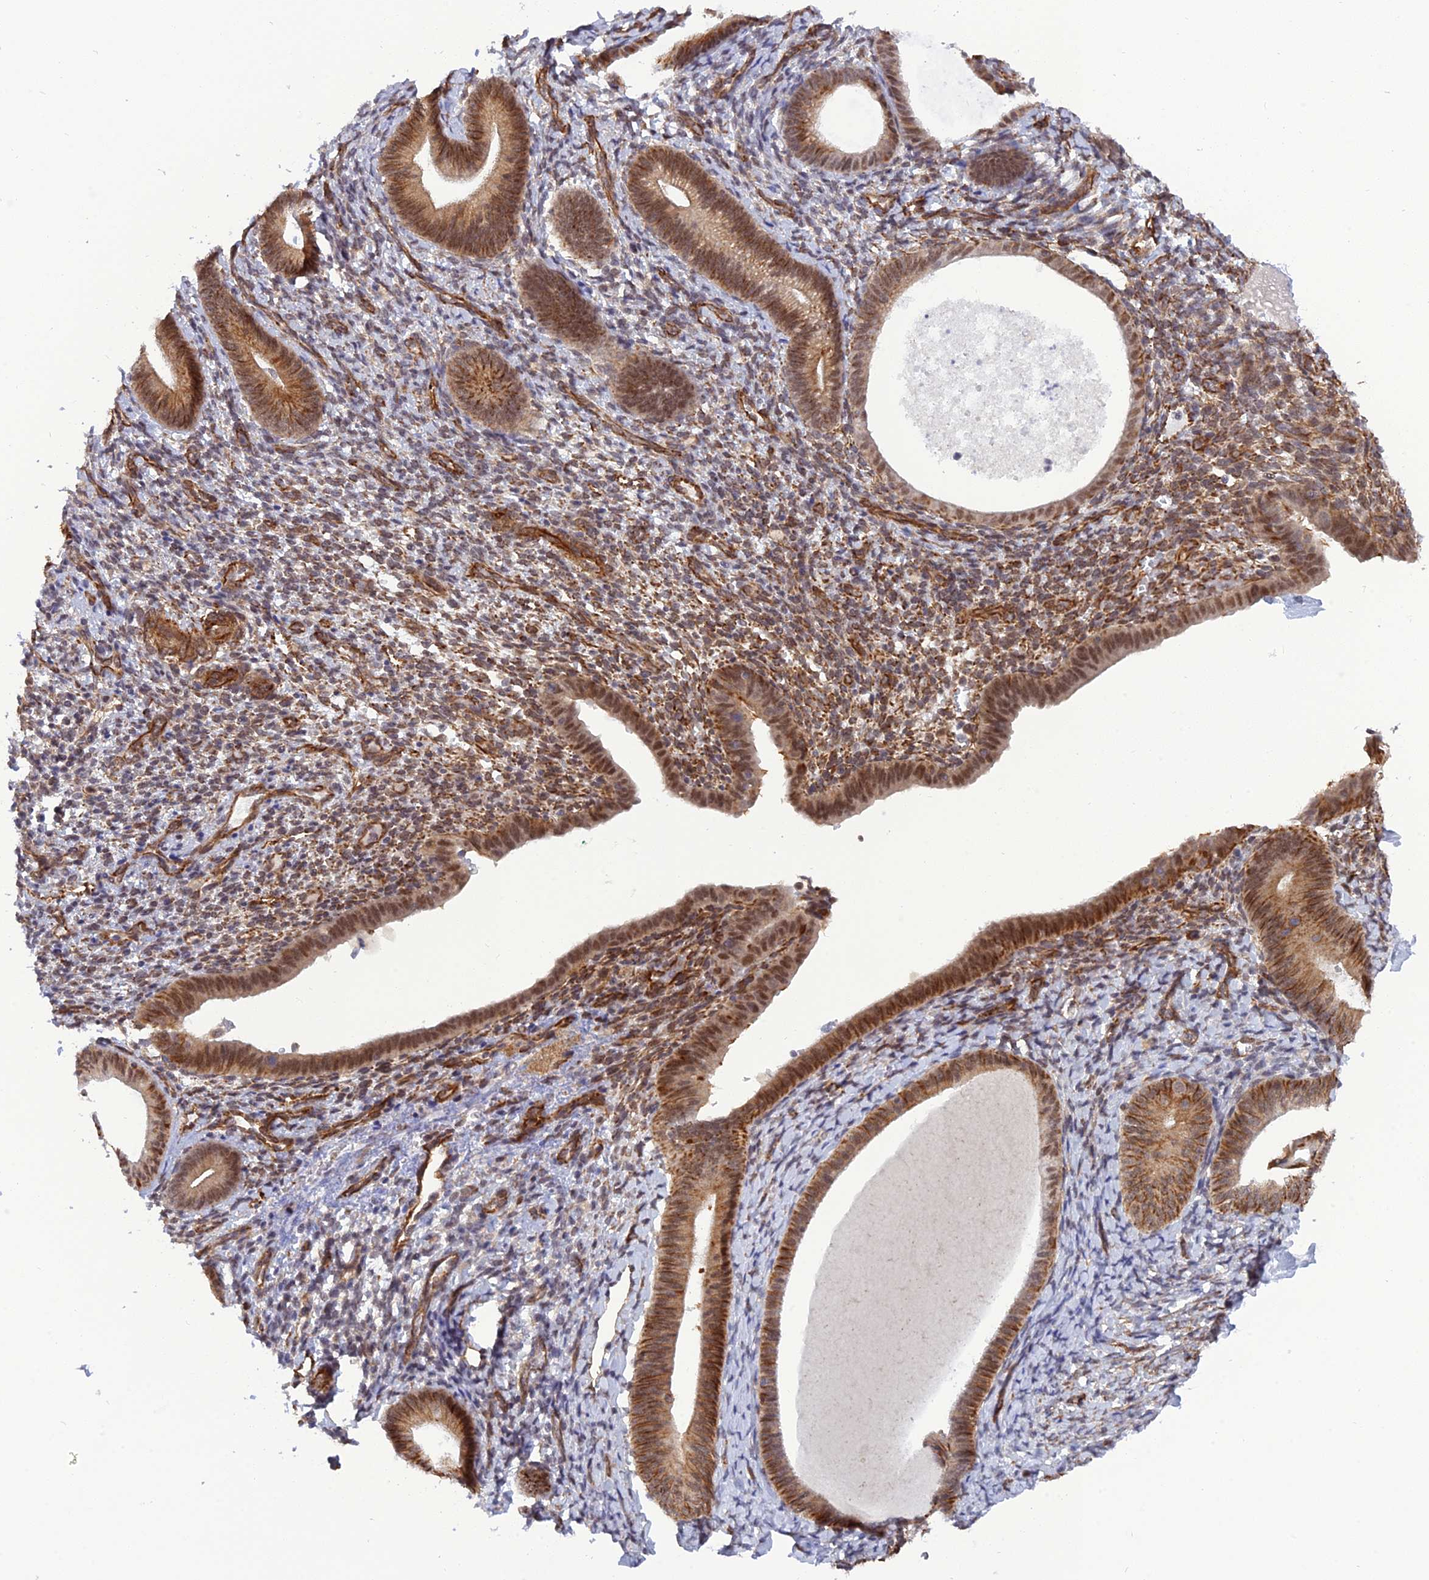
{"staining": {"intensity": "moderate", "quantity": "25%-75%", "location": "cytoplasmic/membranous"}, "tissue": "endometrium", "cell_type": "Cells in endometrial stroma", "image_type": "normal", "snomed": [{"axis": "morphology", "description": "Normal tissue, NOS"}, {"axis": "topography", "description": "Endometrium"}], "caption": "Approximately 25%-75% of cells in endometrial stroma in benign human endometrium demonstrate moderate cytoplasmic/membranous protein positivity as visualized by brown immunohistochemical staining.", "gene": "PAGR1", "patient": {"sex": "female", "age": 65}}